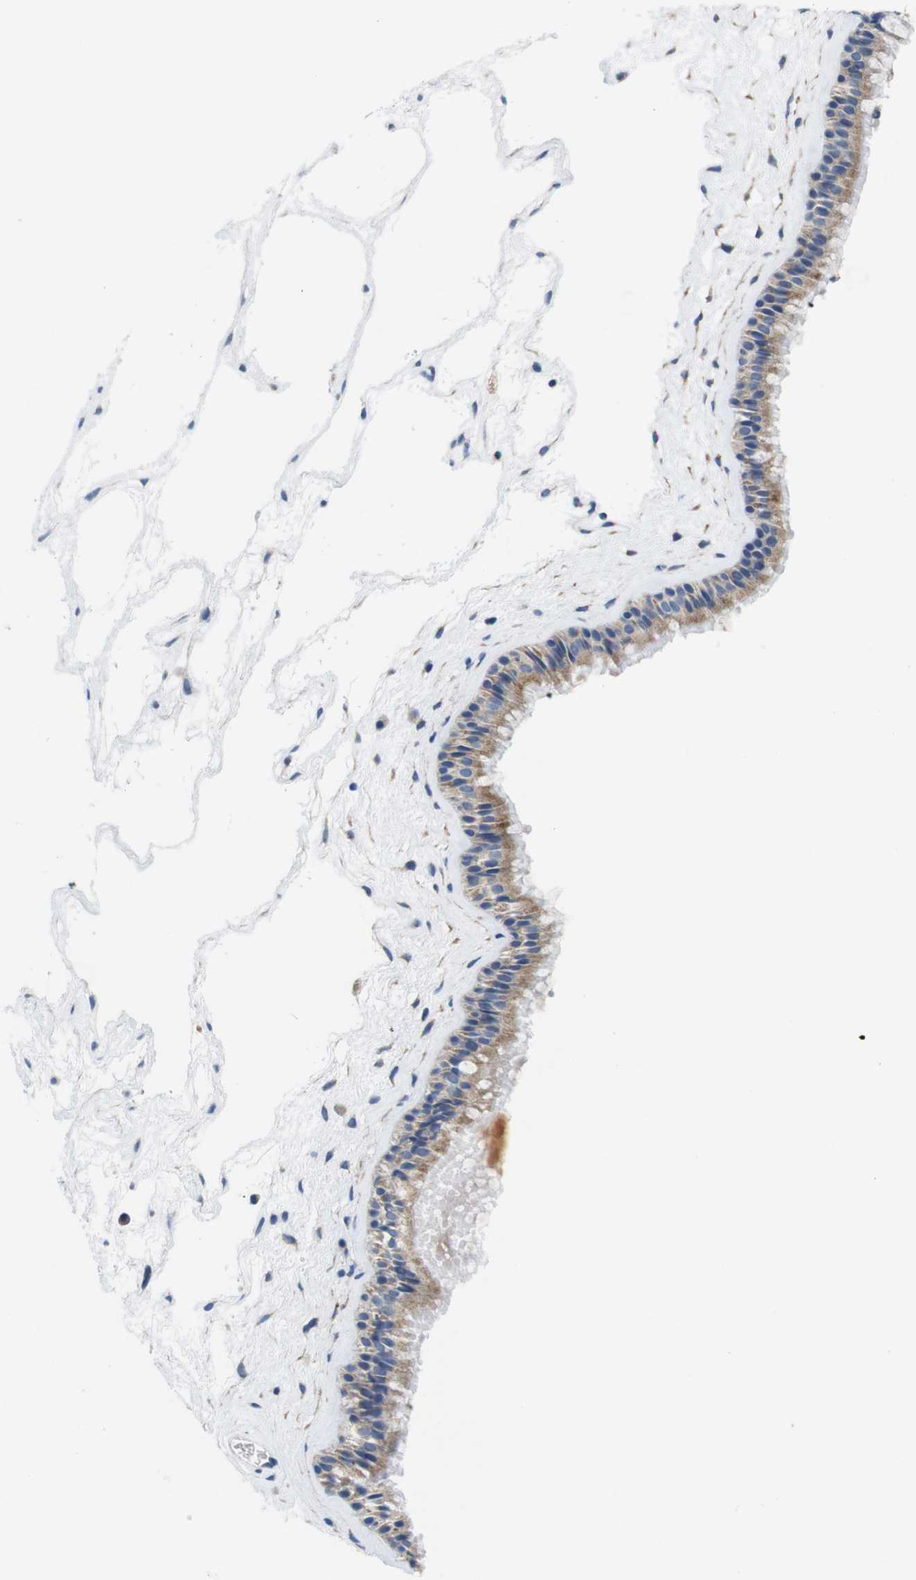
{"staining": {"intensity": "moderate", "quantity": ">75%", "location": "cytoplasmic/membranous"}, "tissue": "nasopharynx", "cell_type": "Respiratory epithelial cells", "image_type": "normal", "snomed": [{"axis": "morphology", "description": "Normal tissue, NOS"}, {"axis": "morphology", "description": "Inflammation, NOS"}, {"axis": "topography", "description": "Nasopharynx"}], "caption": "Immunohistochemical staining of normal human nasopharynx displays >75% levels of moderate cytoplasmic/membranous protein staining in approximately >75% of respiratory epithelial cells.", "gene": "F2RL1", "patient": {"sex": "male", "age": 48}}